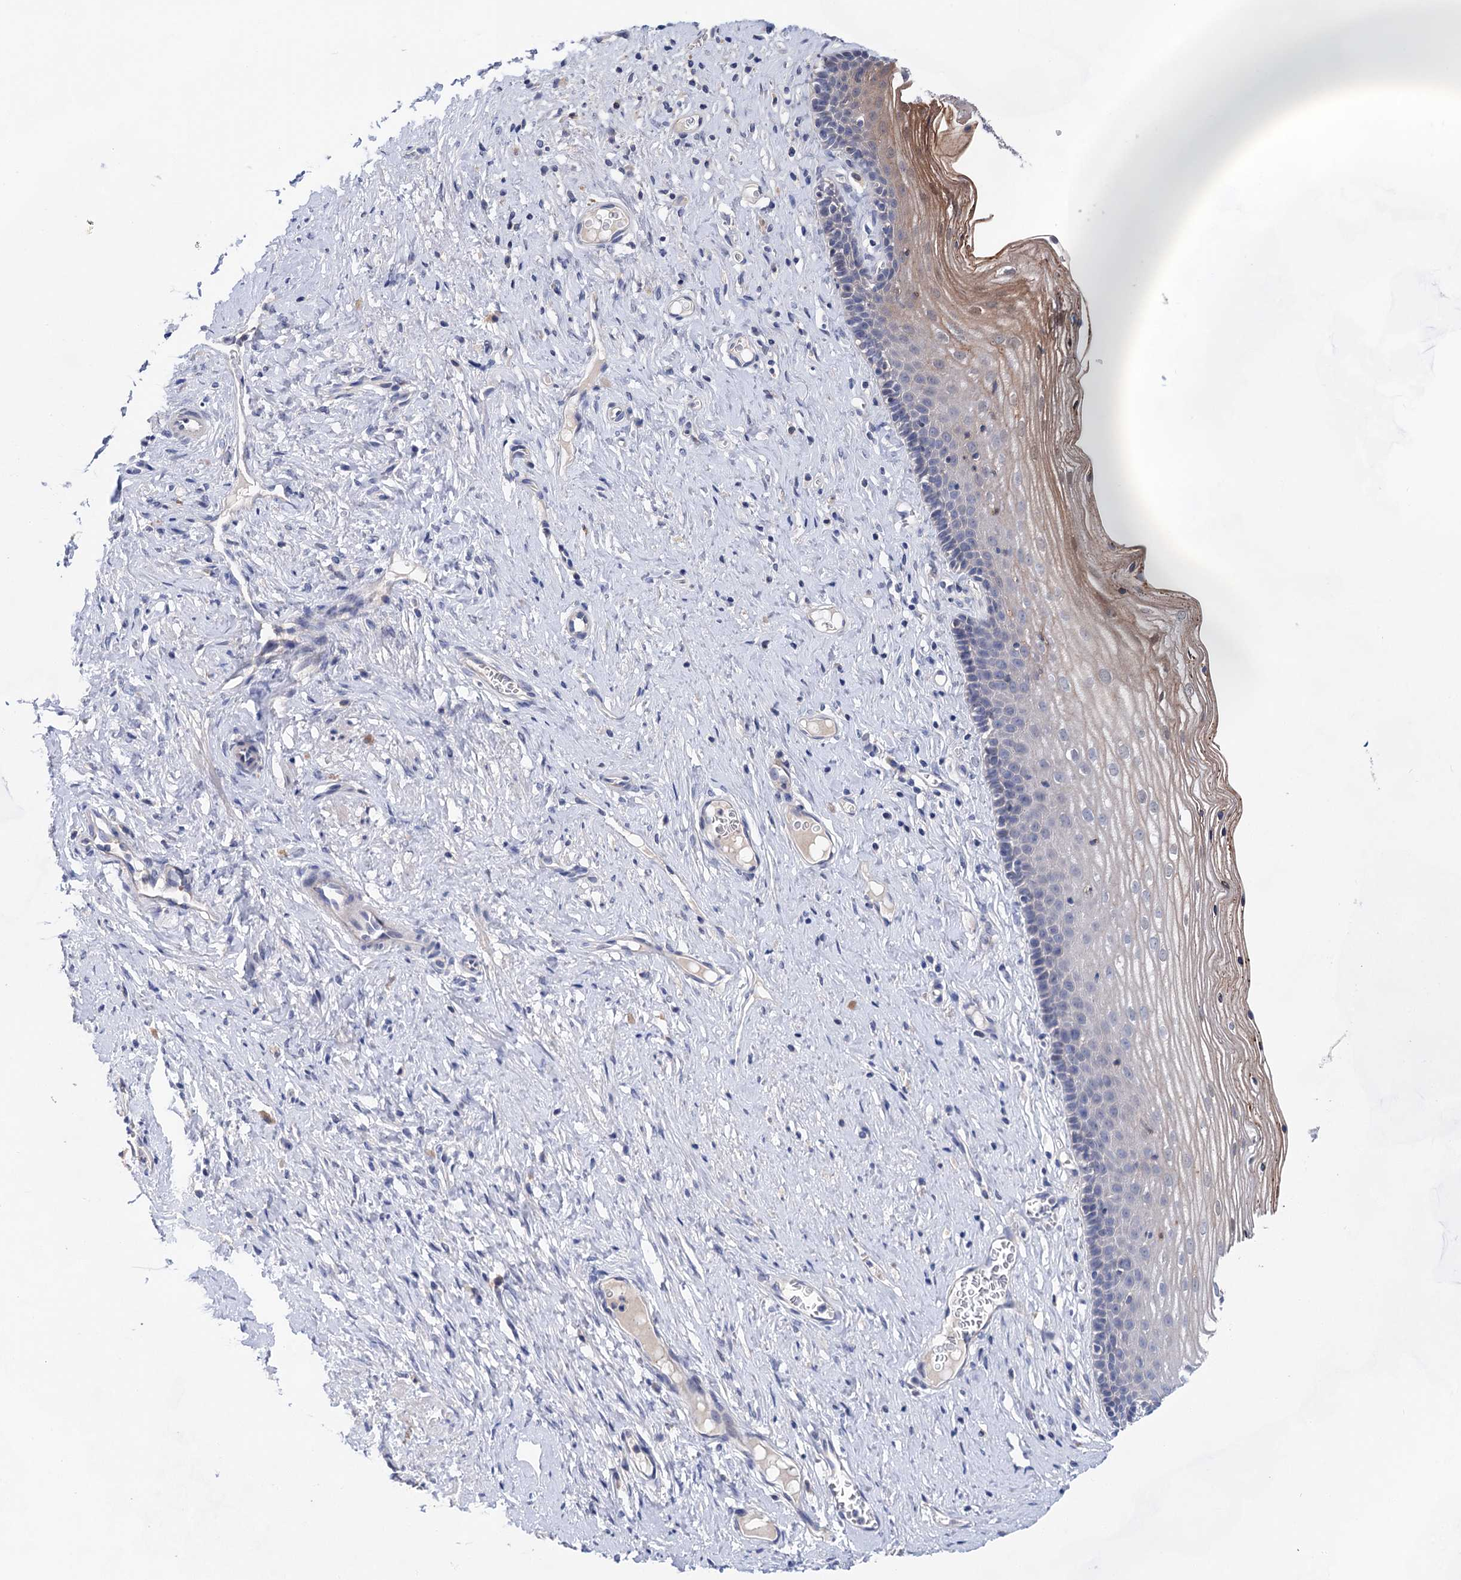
{"staining": {"intensity": "weak", "quantity": "<25%", "location": "cytoplasmic/membranous"}, "tissue": "cervix", "cell_type": "Squamous epithelial cells", "image_type": "normal", "snomed": [{"axis": "morphology", "description": "Normal tissue, NOS"}, {"axis": "topography", "description": "Cervix"}], "caption": "An IHC photomicrograph of unremarkable cervix is shown. There is no staining in squamous epithelial cells of cervix.", "gene": "MORN3", "patient": {"sex": "female", "age": 42}}